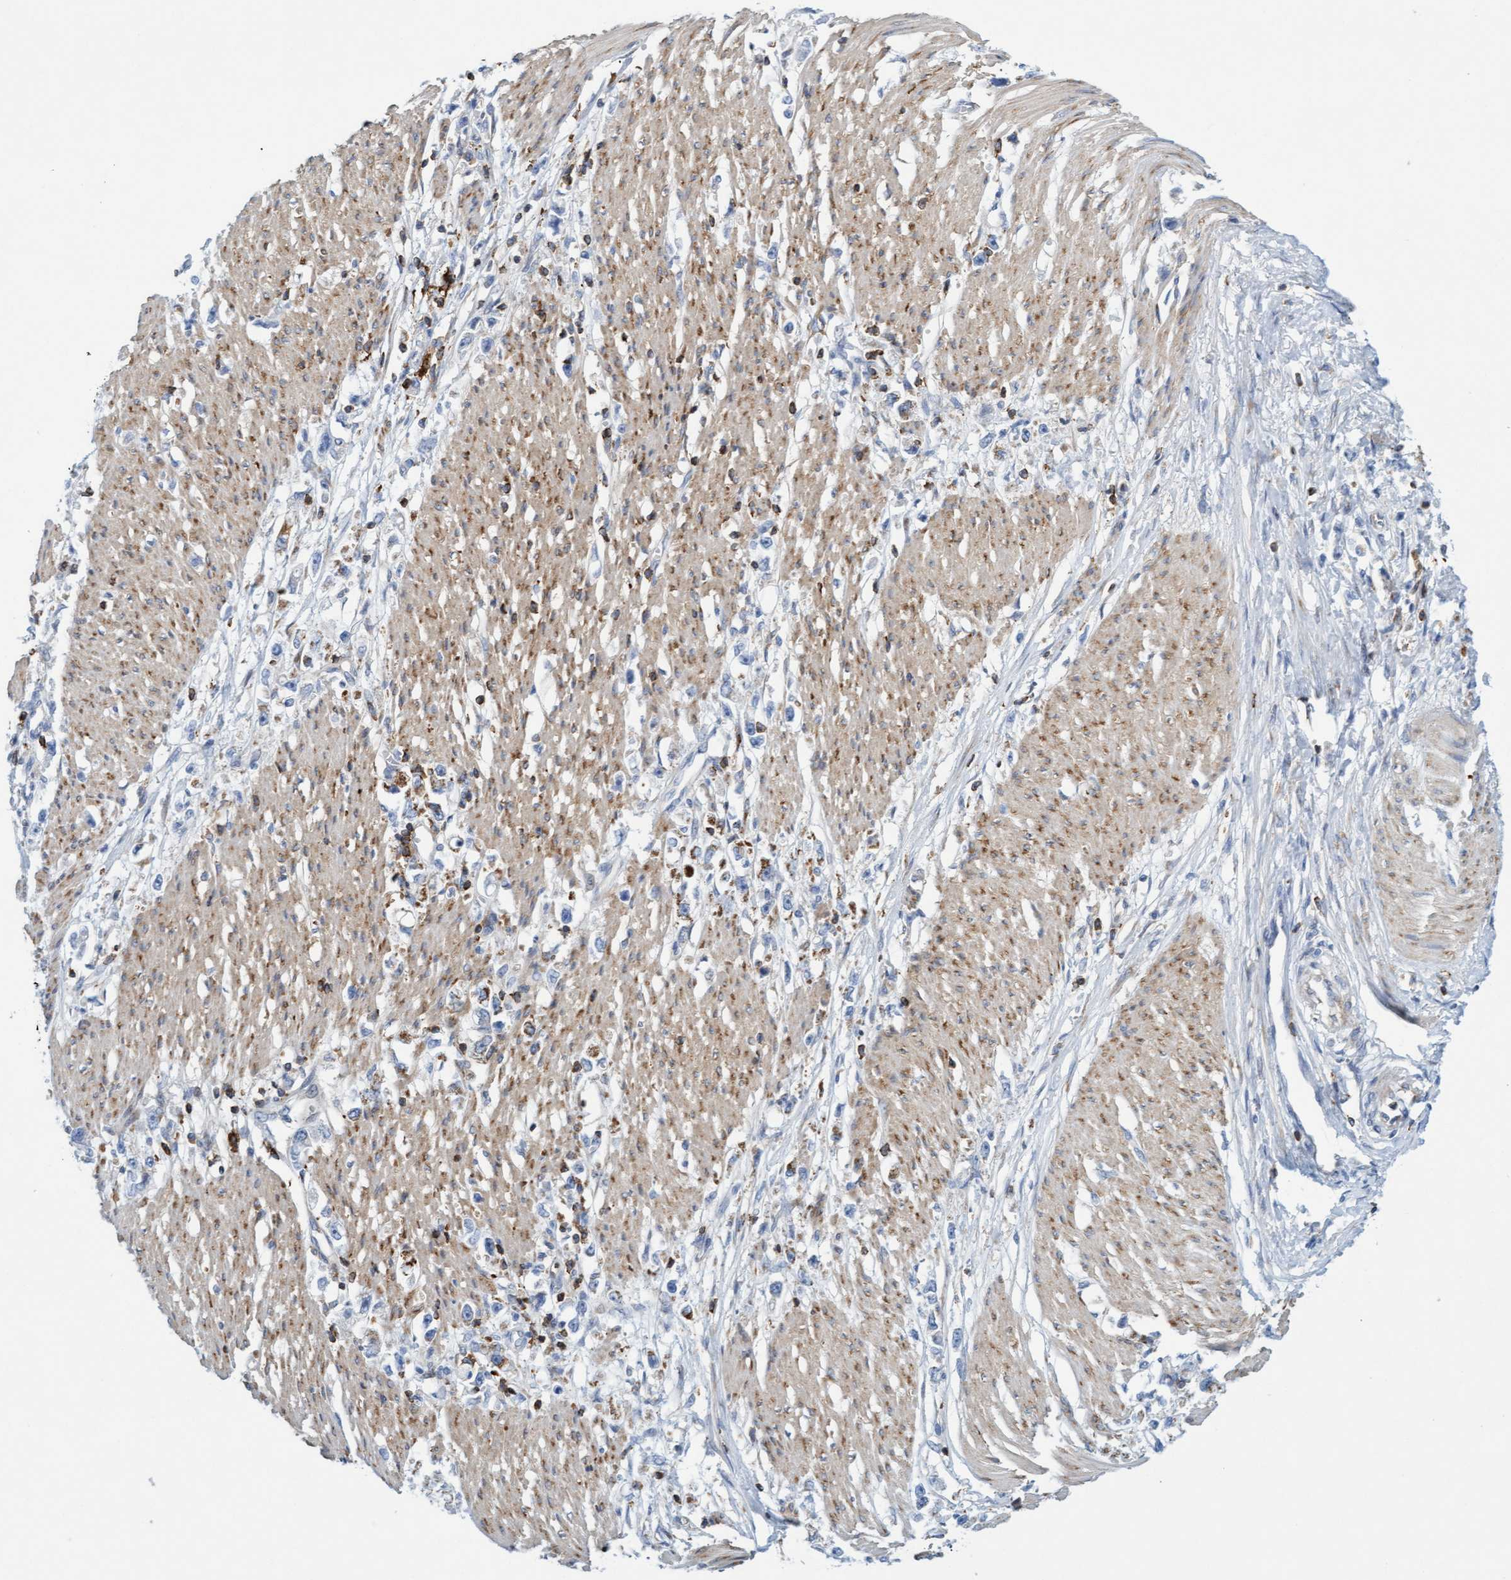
{"staining": {"intensity": "negative", "quantity": "none", "location": "none"}, "tissue": "stomach cancer", "cell_type": "Tumor cells", "image_type": "cancer", "snomed": [{"axis": "morphology", "description": "Adenocarcinoma, NOS"}, {"axis": "topography", "description": "Stomach"}], "caption": "This is an immunohistochemistry (IHC) histopathology image of stomach cancer. There is no staining in tumor cells.", "gene": "FNBP1", "patient": {"sex": "female", "age": 59}}